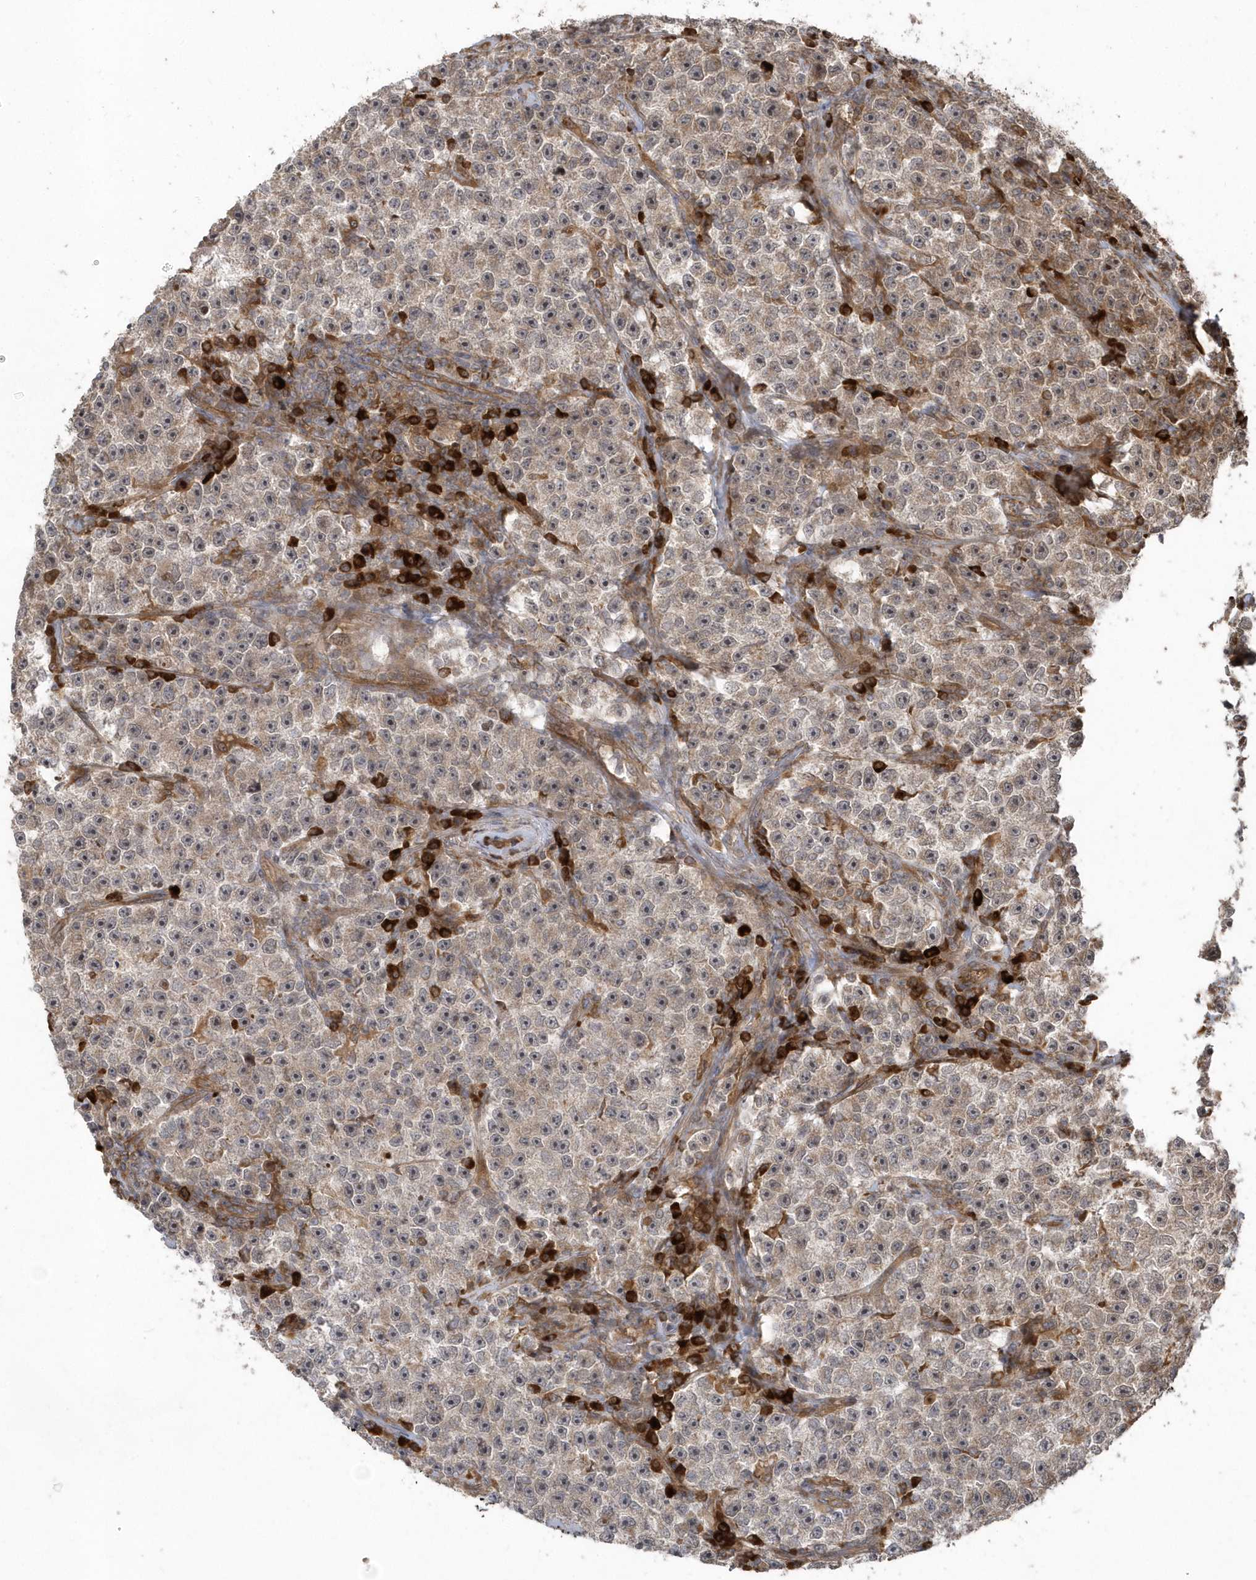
{"staining": {"intensity": "weak", "quantity": "<25%", "location": "cytoplasmic/membranous"}, "tissue": "testis cancer", "cell_type": "Tumor cells", "image_type": "cancer", "snomed": [{"axis": "morphology", "description": "Seminoma, NOS"}, {"axis": "topography", "description": "Testis"}], "caption": "This is a image of immunohistochemistry staining of seminoma (testis), which shows no staining in tumor cells.", "gene": "HERPUD1", "patient": {"sex": "male", "age": 22}}